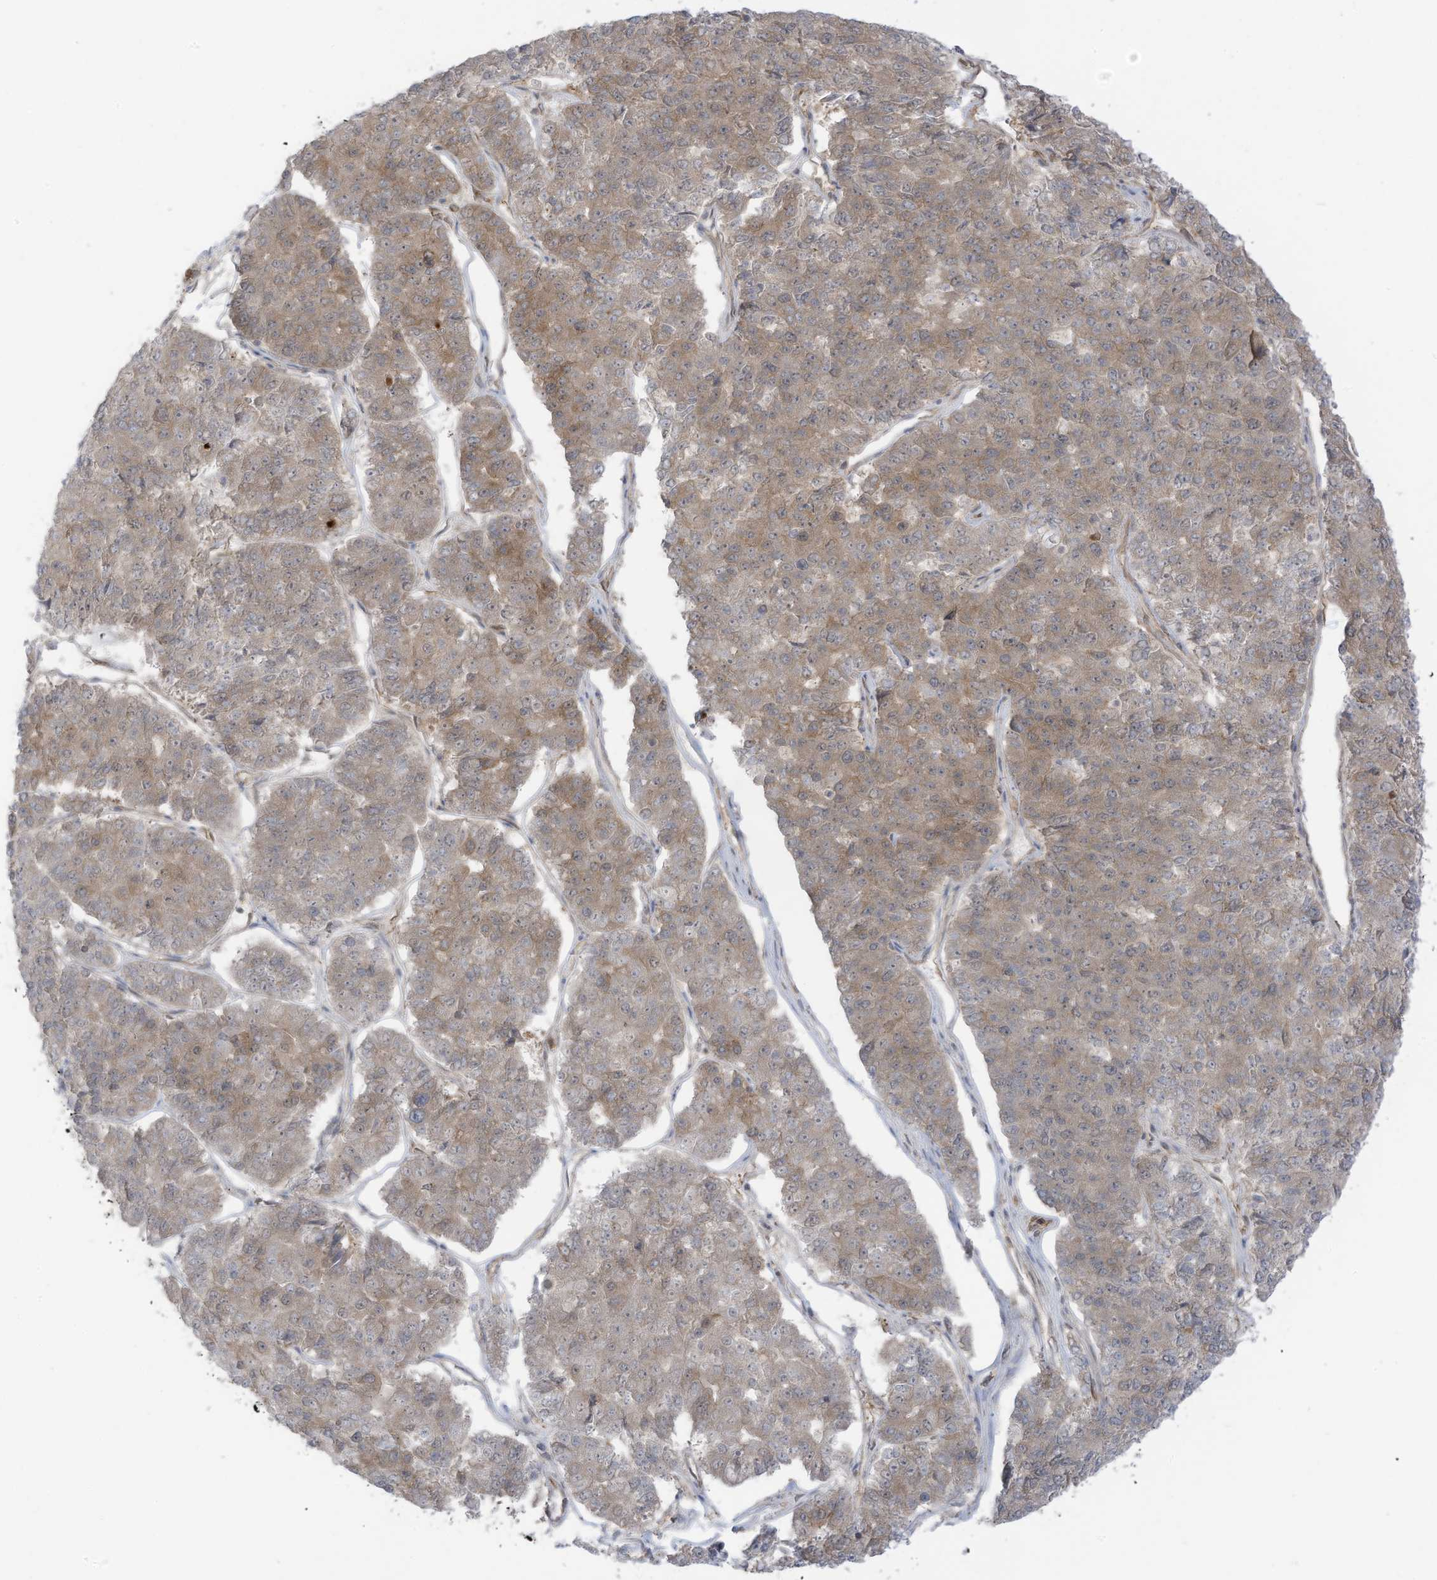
{"staining": {"intensity": "weak", "quantity": "25%-75%", "location": "cytoplasmic/membranous"}, "tissue": "pancreatic cancer", "cell_type": "Tumor cells", "image_type": "cancer", "snomed": [{"axis": "morphology", "description": "Adenocarcinoma, NOS"}, {"axis": "topography", "description": "Pancreas"}], "caption": "Pancreatic adenocarcinoma stained for a protein (brown) reveals weak cytoplasmic/membranous positive positivity in approximately 25%-75% of tumor cells.", "gene": "REPS1", "patient": {"sex": "male", "age": 50}}